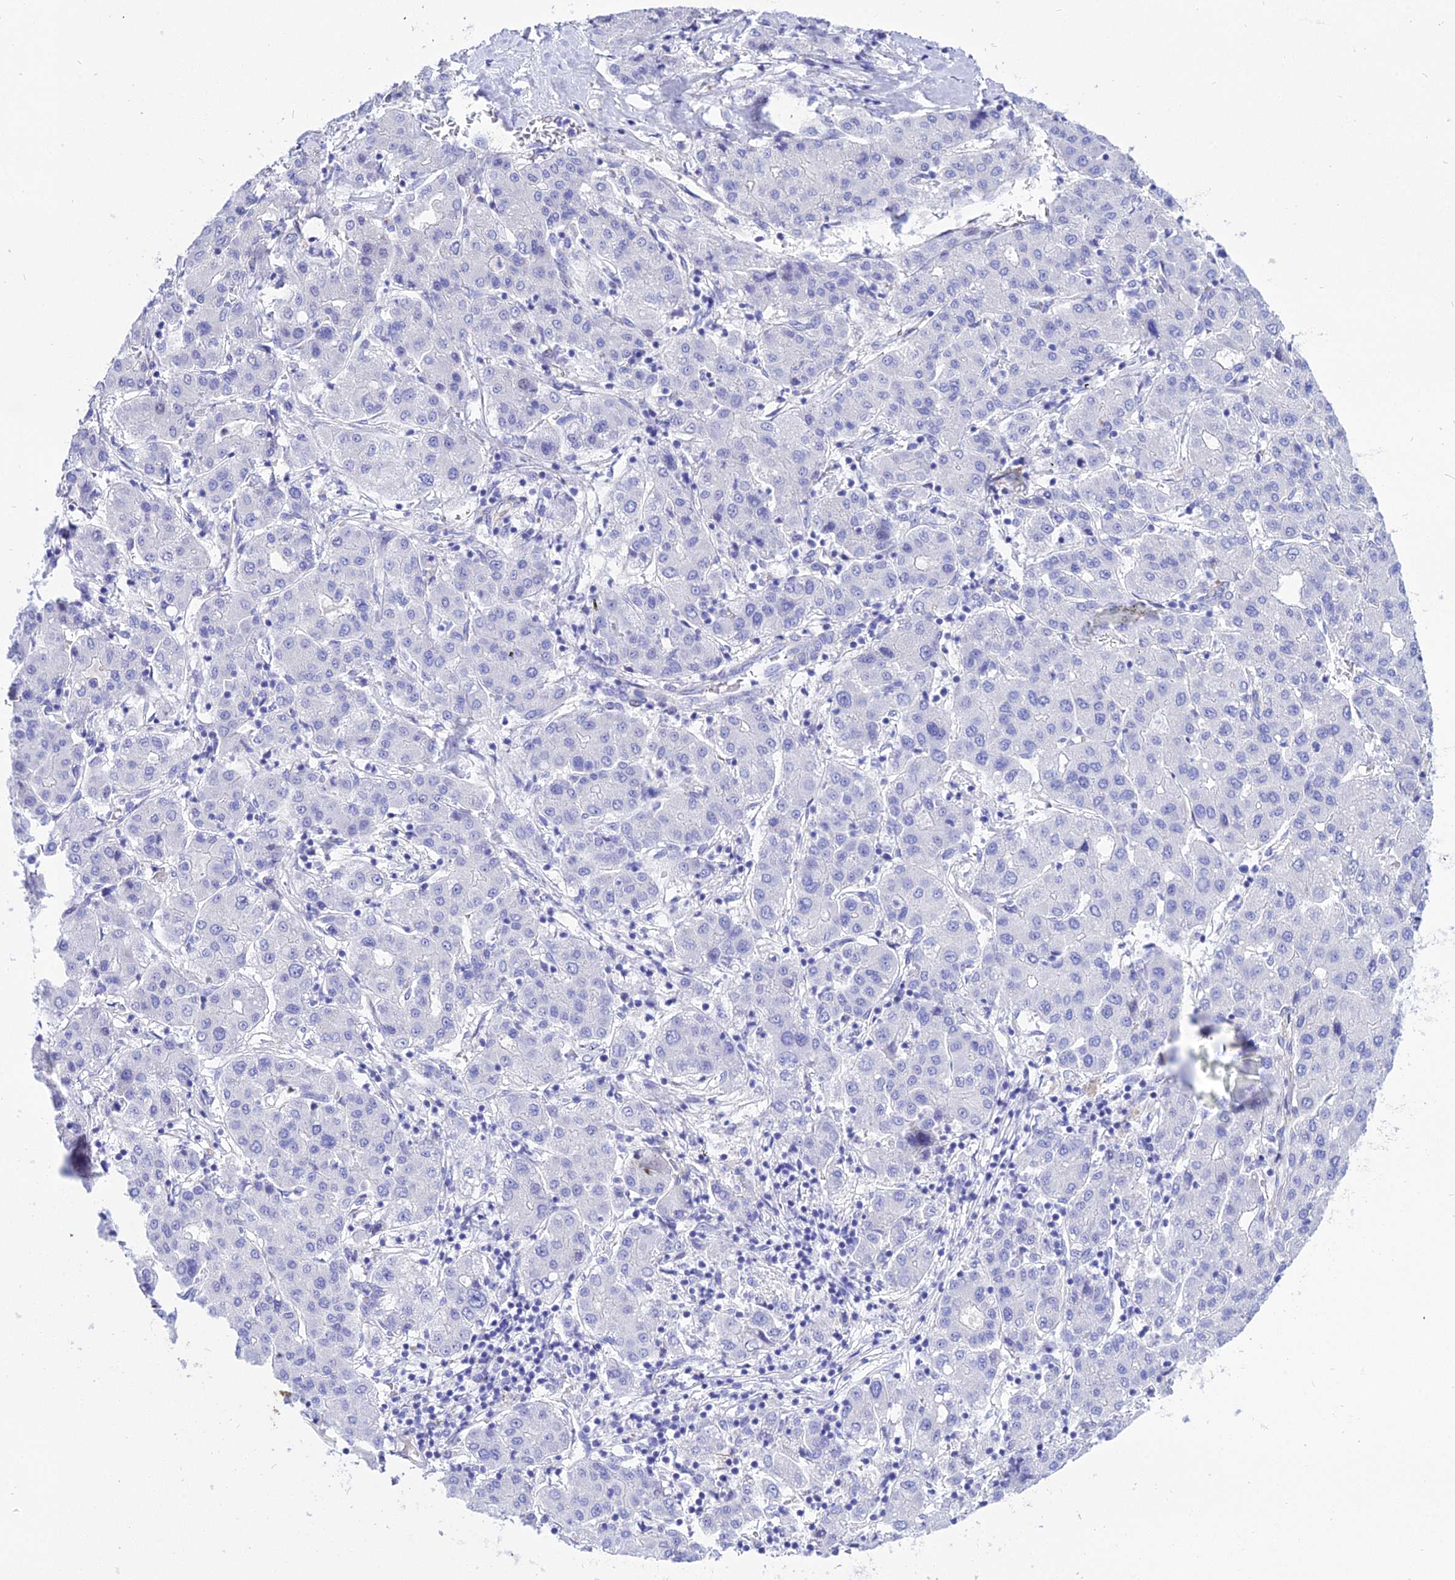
{"staining": {"intensity": "negative", "quantity": "none", "location": "none"}, "tissue": "liver cancer", "cell_type": "Tumor cells", "image_type": "cancer", "snomed": [{"axis": "morphology", "description": "Carcinoma, Hepatocellular, NOS"}, {"axis": "topography", "description": "Liver"}], "caption": "Tumor cells show no significant protein positivity in liver hepatocellular carcinoma.", "gene": "DEFB107A", "patient": {"sex": "male", "age": 65}}